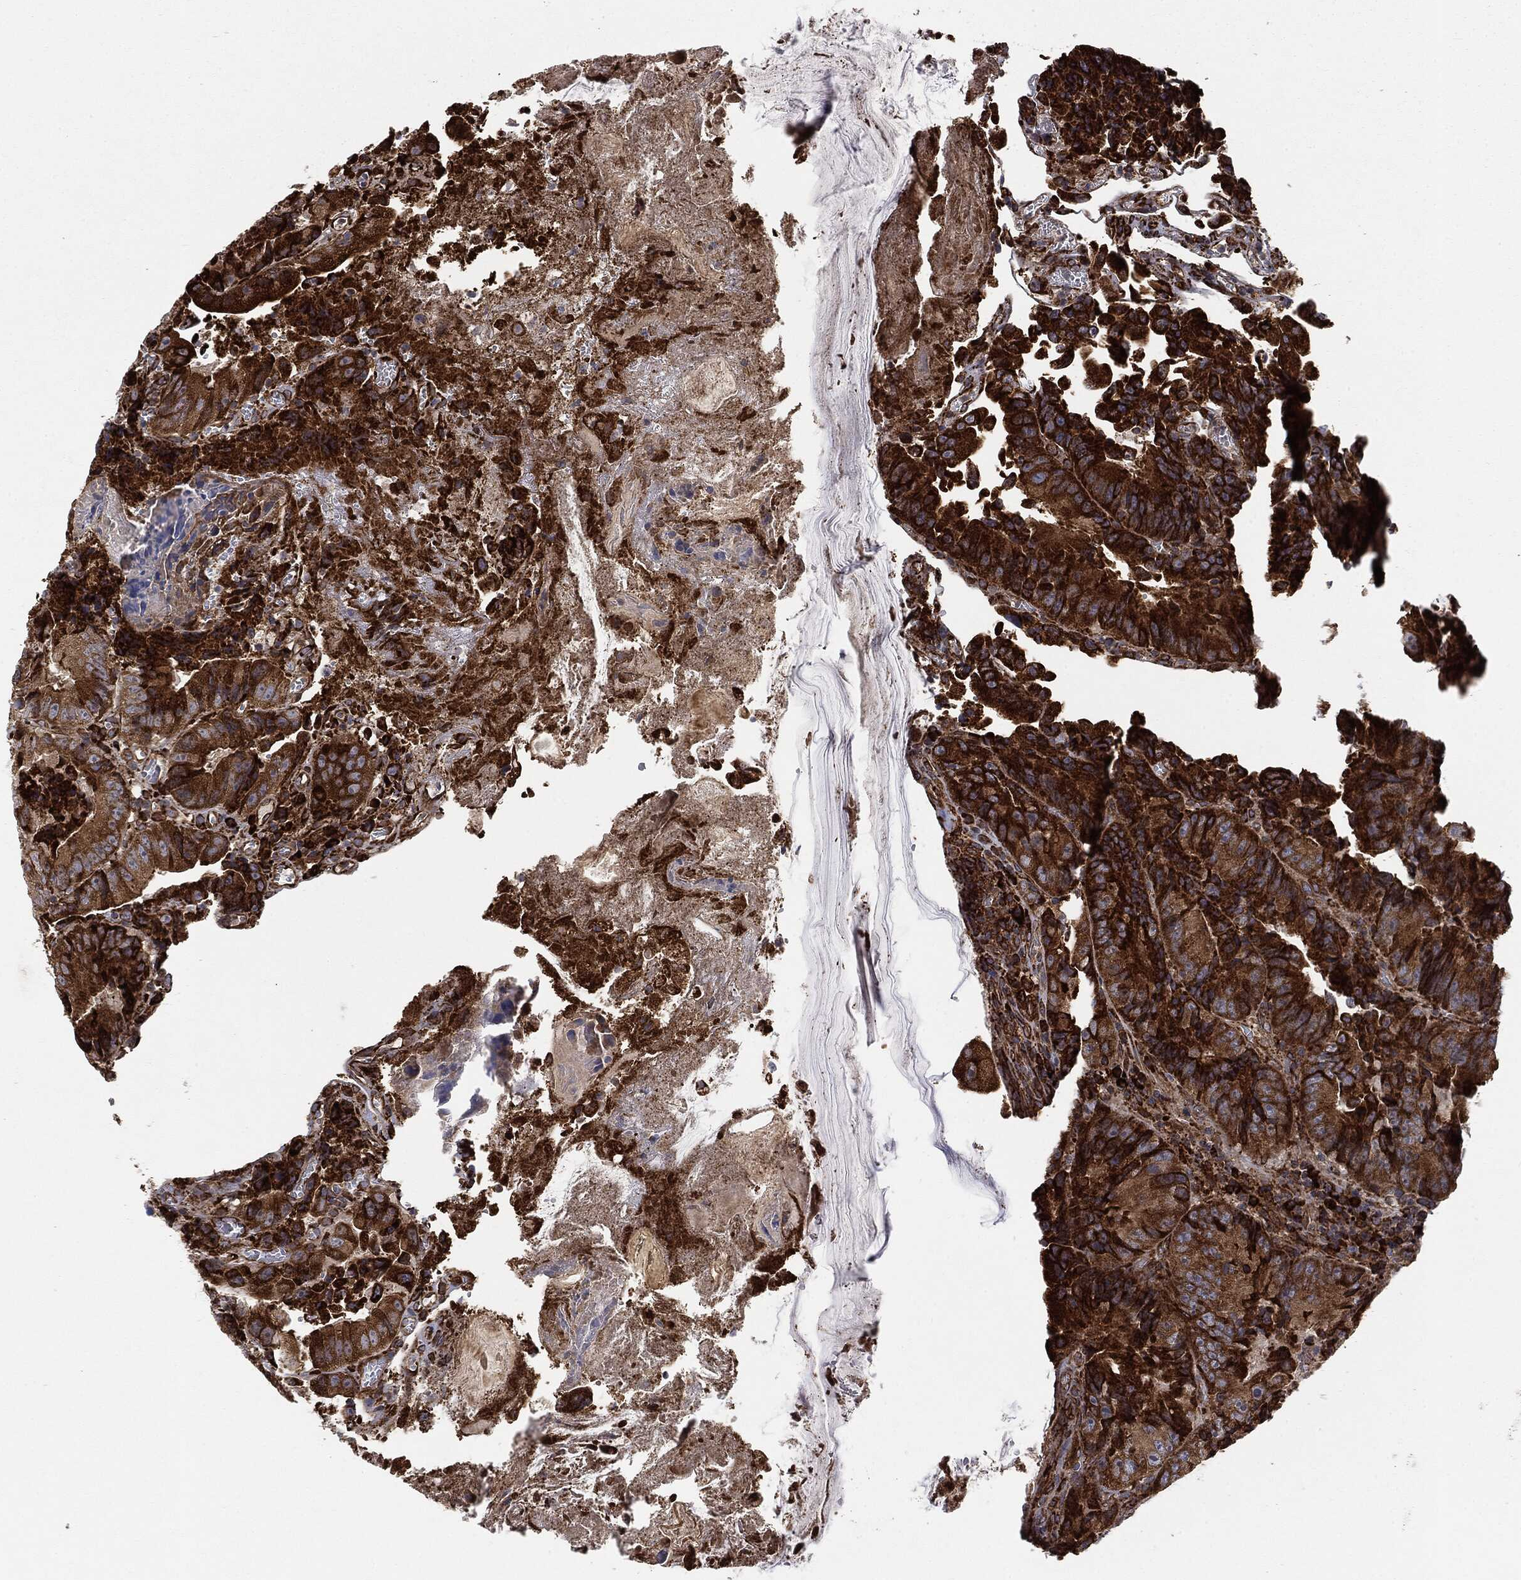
{"staining": {"intensity": "strong", "quantity": ">75%", "location": "cytoplasmic/membranous"}, "tissue": "colorectal cancer", "cell_type": "Tumor cells", "image_type": "cancer", "snomed": [{"axis": "morphology", "description": "Adenocarcinoma, NOS"}, {"axis": "topography", "description": "Colon"}], "caption": "The immunohistochemical stain labels strong cytoplasmic/membranous positivity in tumor cells of colorectal cancer tissue. (DAB (3,3'-diaminobenzidine) = brown stain, brightfield microscopy at high magnification).", "gene": "CYLD", "patient": {"sex": "female", "age": 86}}